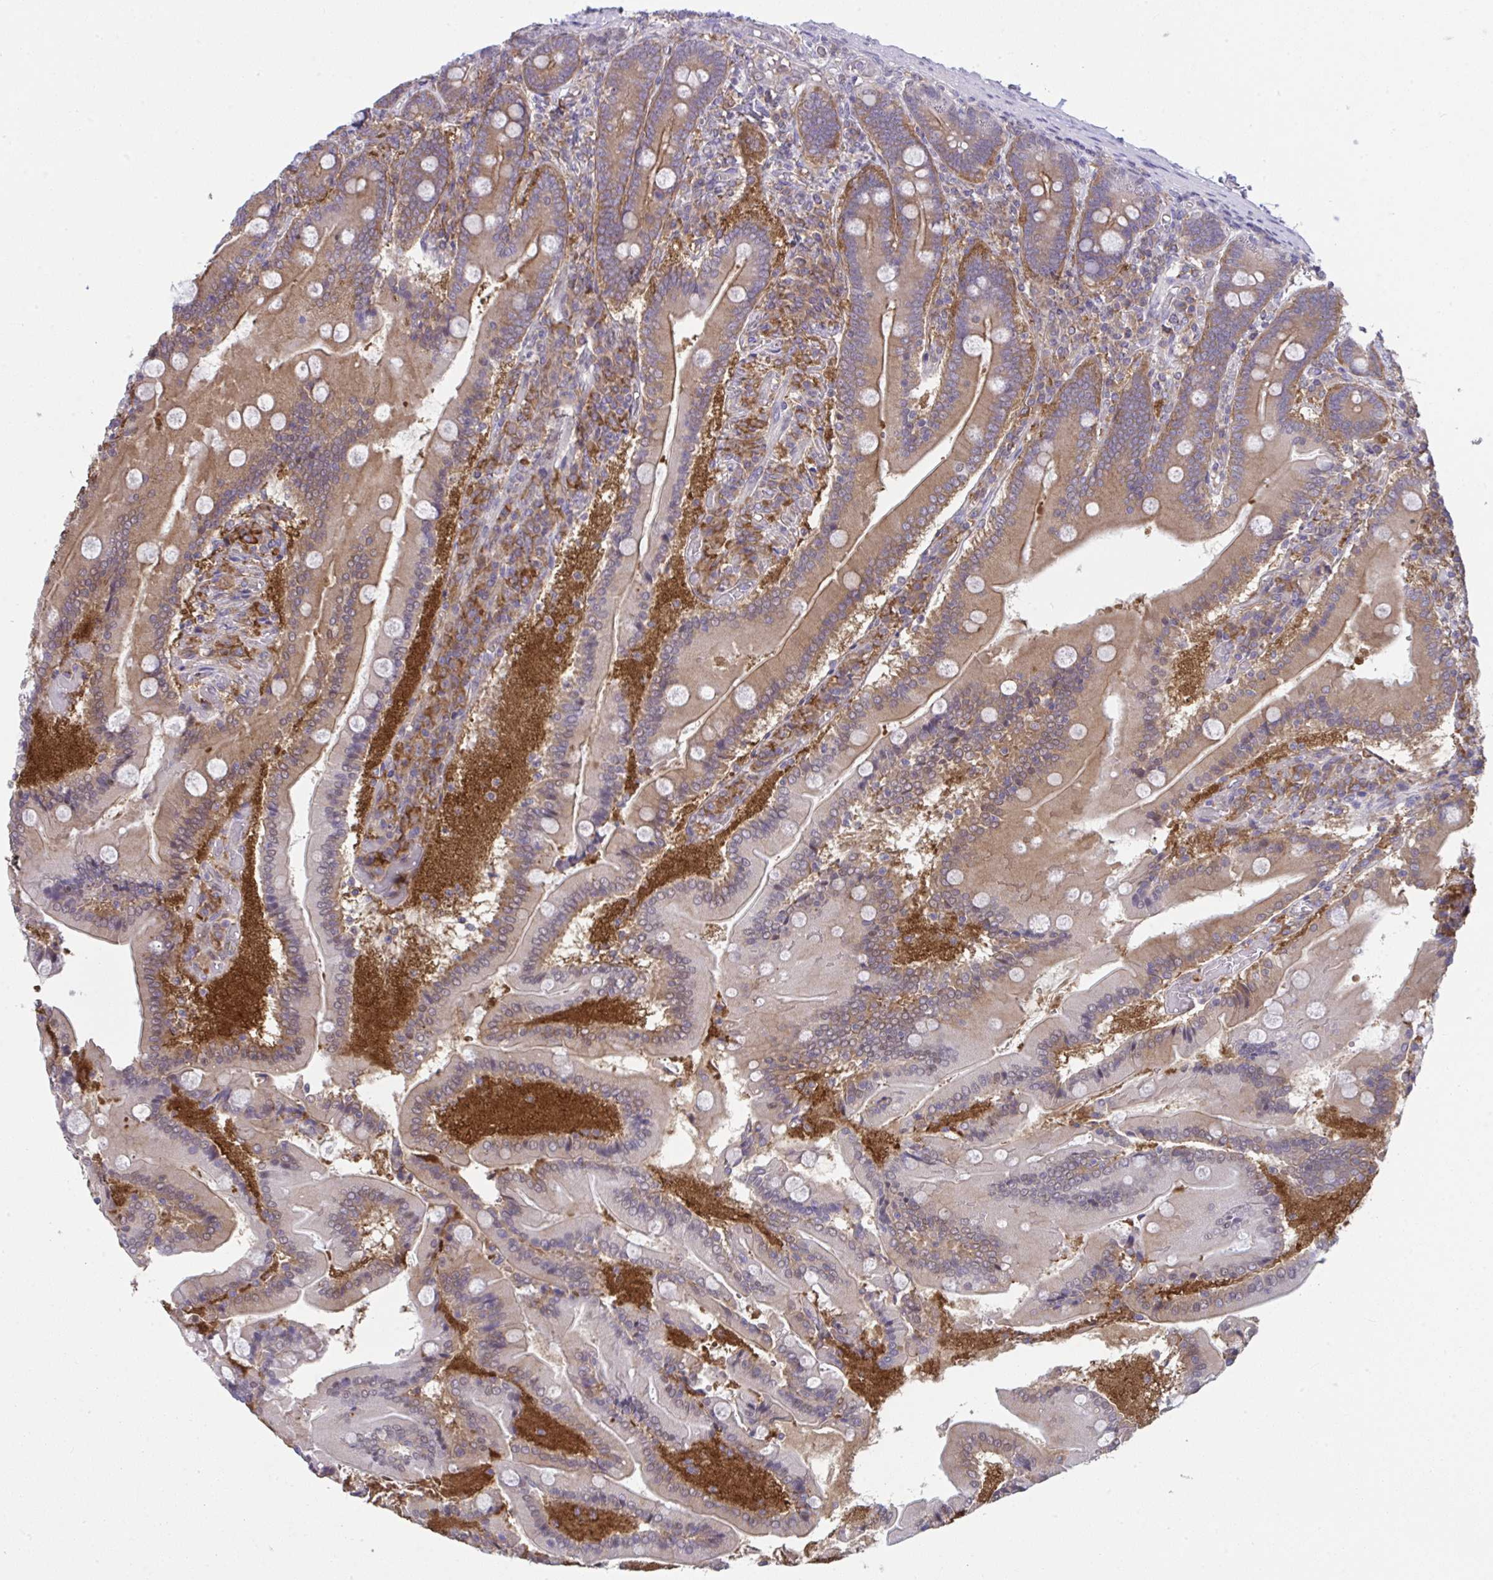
{"staining": {"intensity": "moderate", "quantity": ">75%", "location": "cytoplasmic/membranous"}, "tissue": "duodenum", "cell_type": "Glandular cells", "image_type": "normal", "snomed": [{"axis": "morphology", "description": "Normal tissue, NOS"}, {"axis": "topography", "description": "Duodenum"}], "caption": "There is medium levels of moderate cytoplasmic/membranous positivity in glandular cells of unremarkable duodenum, as demonstrated by immunohistochemical staining (brown color).", "gene": "ALDH16A1", "patient": {"sex": "female", "age": 62}}